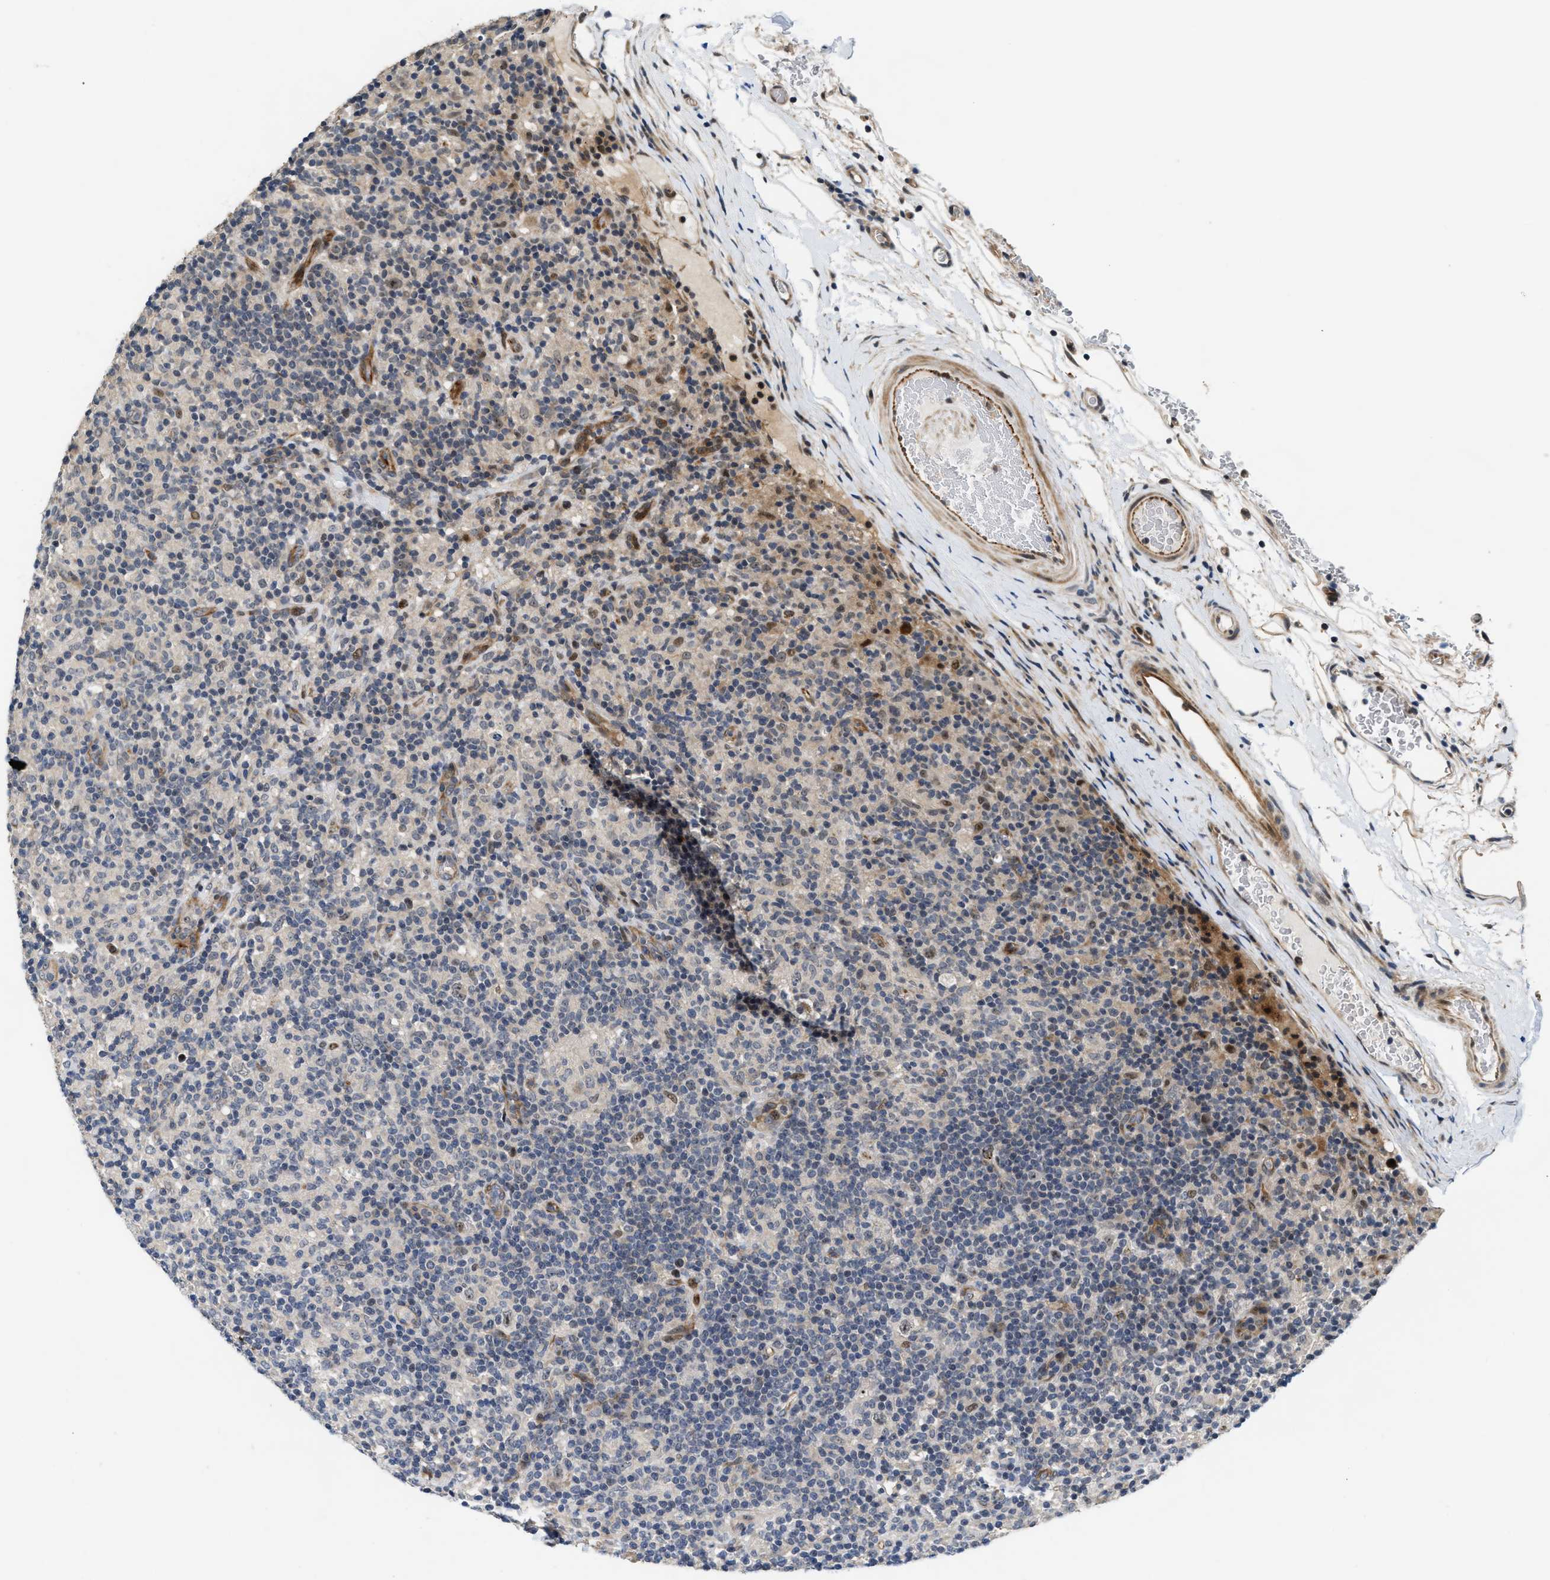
{"staining": {"intensity": "weak", "quantity": "25%-75%", "location": "nuclear"}, "tissue": "lymphoma", "cell_type": "Tumor cells", "image_type": "cancer", "snomed": [{"axis": "morphology", "description": "Hodgkin's disease, NOS"}, {"axis": "topography", "description": "Lymph node"}], "caption": "Hodgkin's disease was stained to show a protein in brown. There is low levels of weak nuclear staining in about 25%-75% of tumor cells.", "gene": "ALDH3A2", "patient": {"sex": "male", "age": 70}}